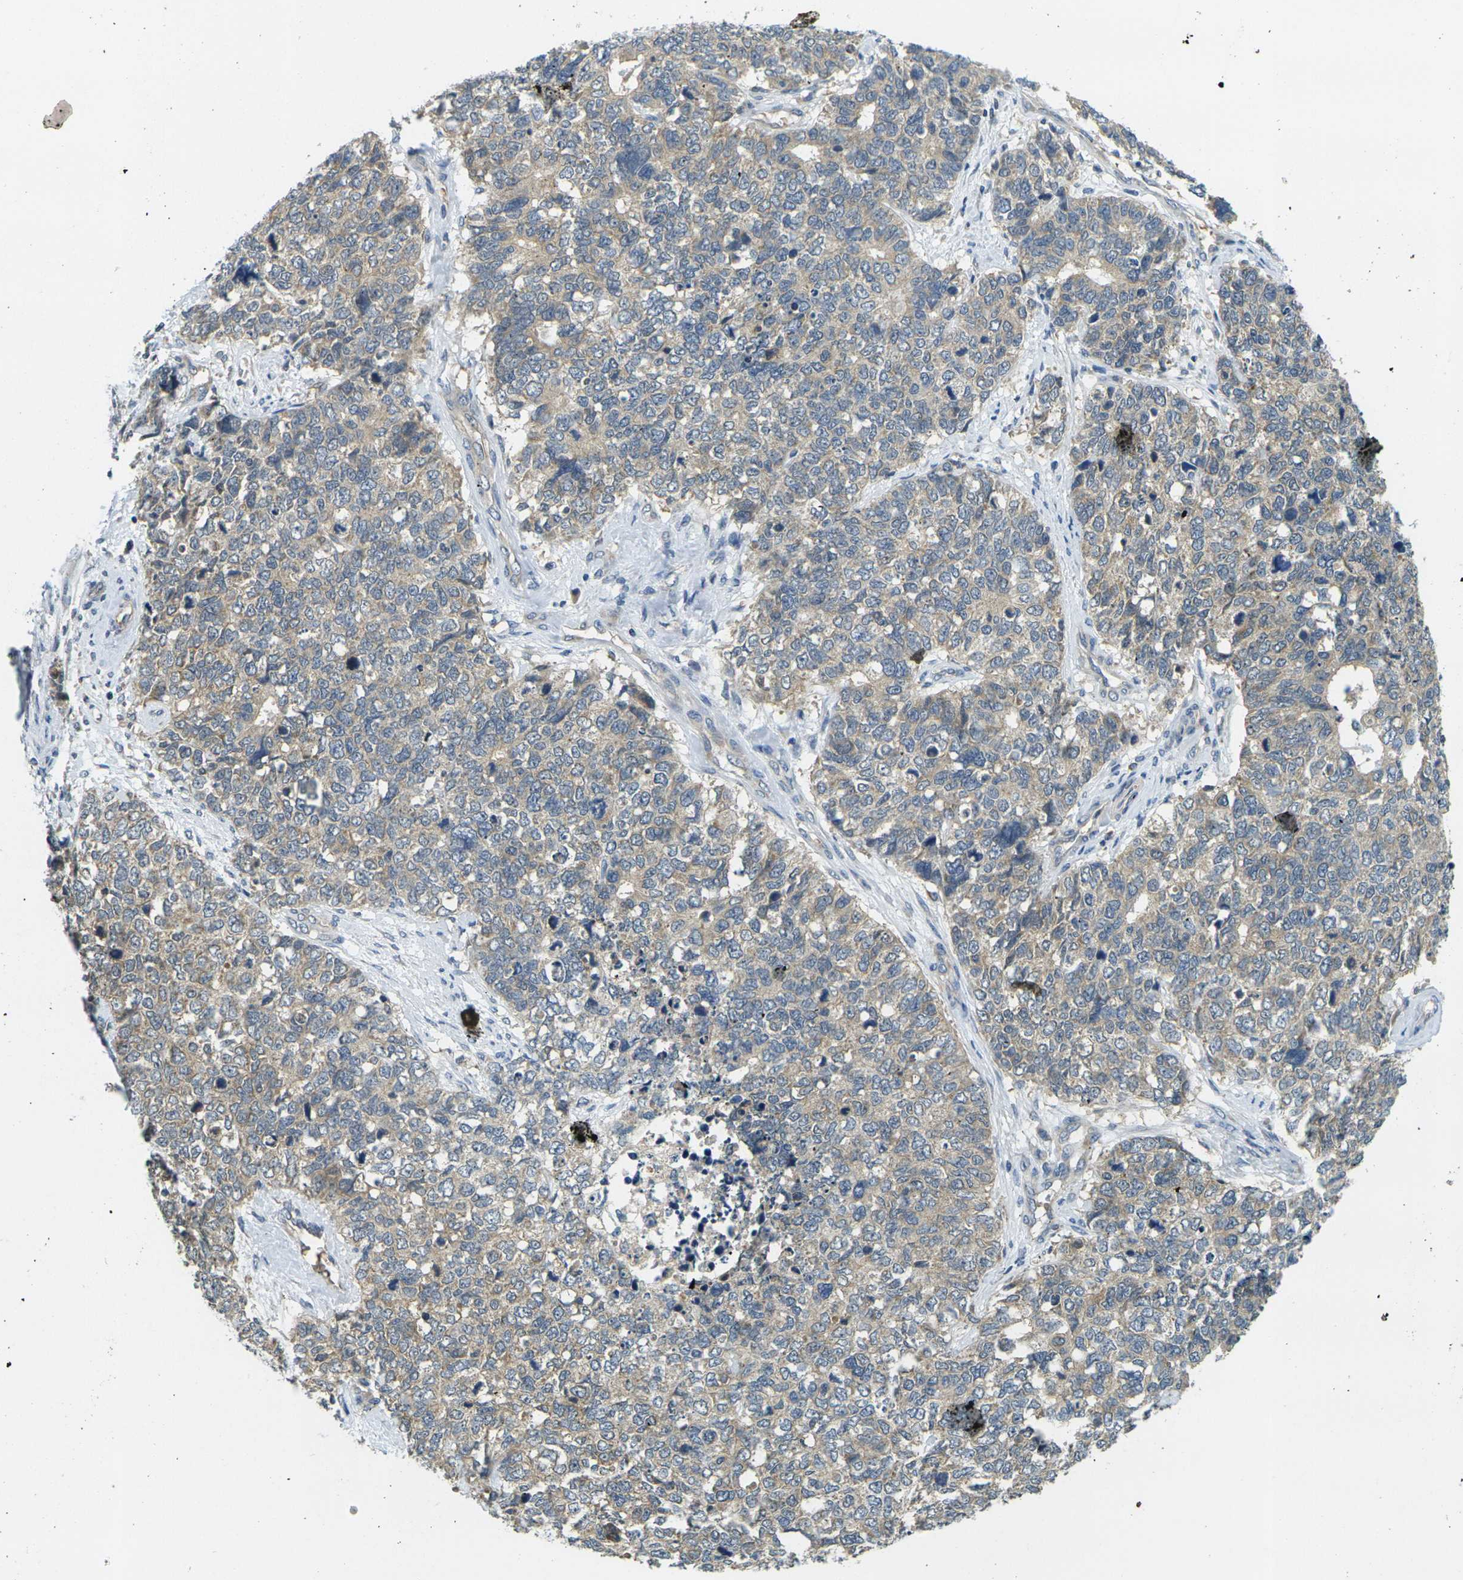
{"staining": {"intensity": "weak", "quantity": ">75%", "location": "cytoplasmic/membranous"}, "tissue": "cervical cancer", "cell_type": "Tumor cells", "image_type": "cancer", "snomed": [{"axis": "morphology", "description": "Squamous cell carcinoma, NOS"}, {"axis": "topography", "description": "Cervix"}], "caption": "This micrograph shows immunohistochemistry (IHC) staining of cervical cancer, with low weak cytoplasmic/membranous staining in about >75% of tumor cells.", "gene": "MINAR2", "patient": {"sex": "female", "age": 63}}